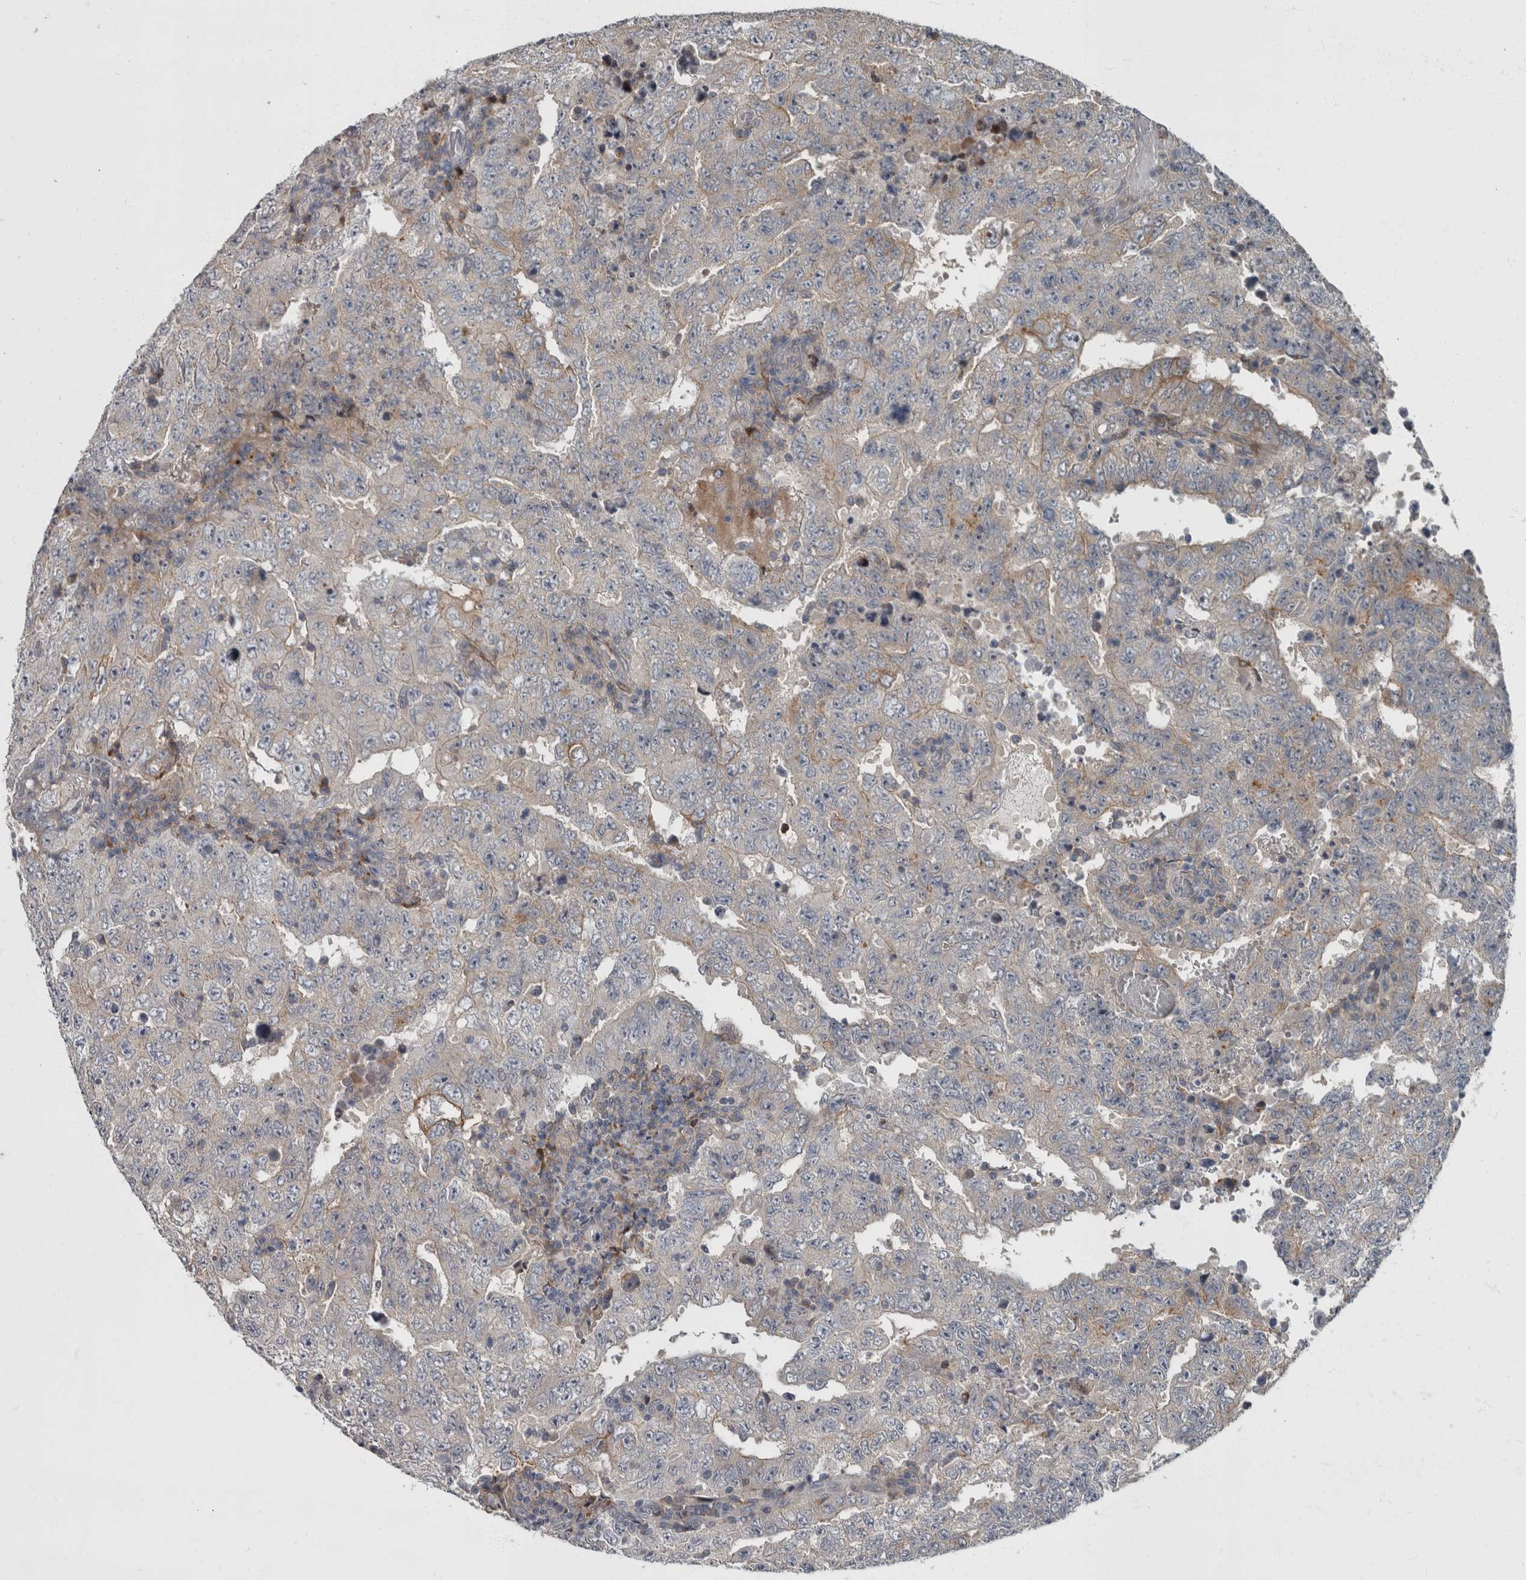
{"staining": {"intensity": "moderate", "quantity": "<25%", "location": "cytoplasmic/membranous"}, "tissue": "testis cancer", "cell_type": "Tumor cells", "image_type": "cancer", "snomed": [{"axis": "morphology", "description": "Carcinoma, Embryonal, NOS"}, {"axis": "topography", "description": "Testis"}], "caption": "Embryonal carcinoma (testis) stained with immunohistochemistry demonstrates moderate cytoplasmic/membranous expression in about <25% of tumor cells.", "gene": "CDC42BPG", "patient": {"sex": "male", "age": 26}}